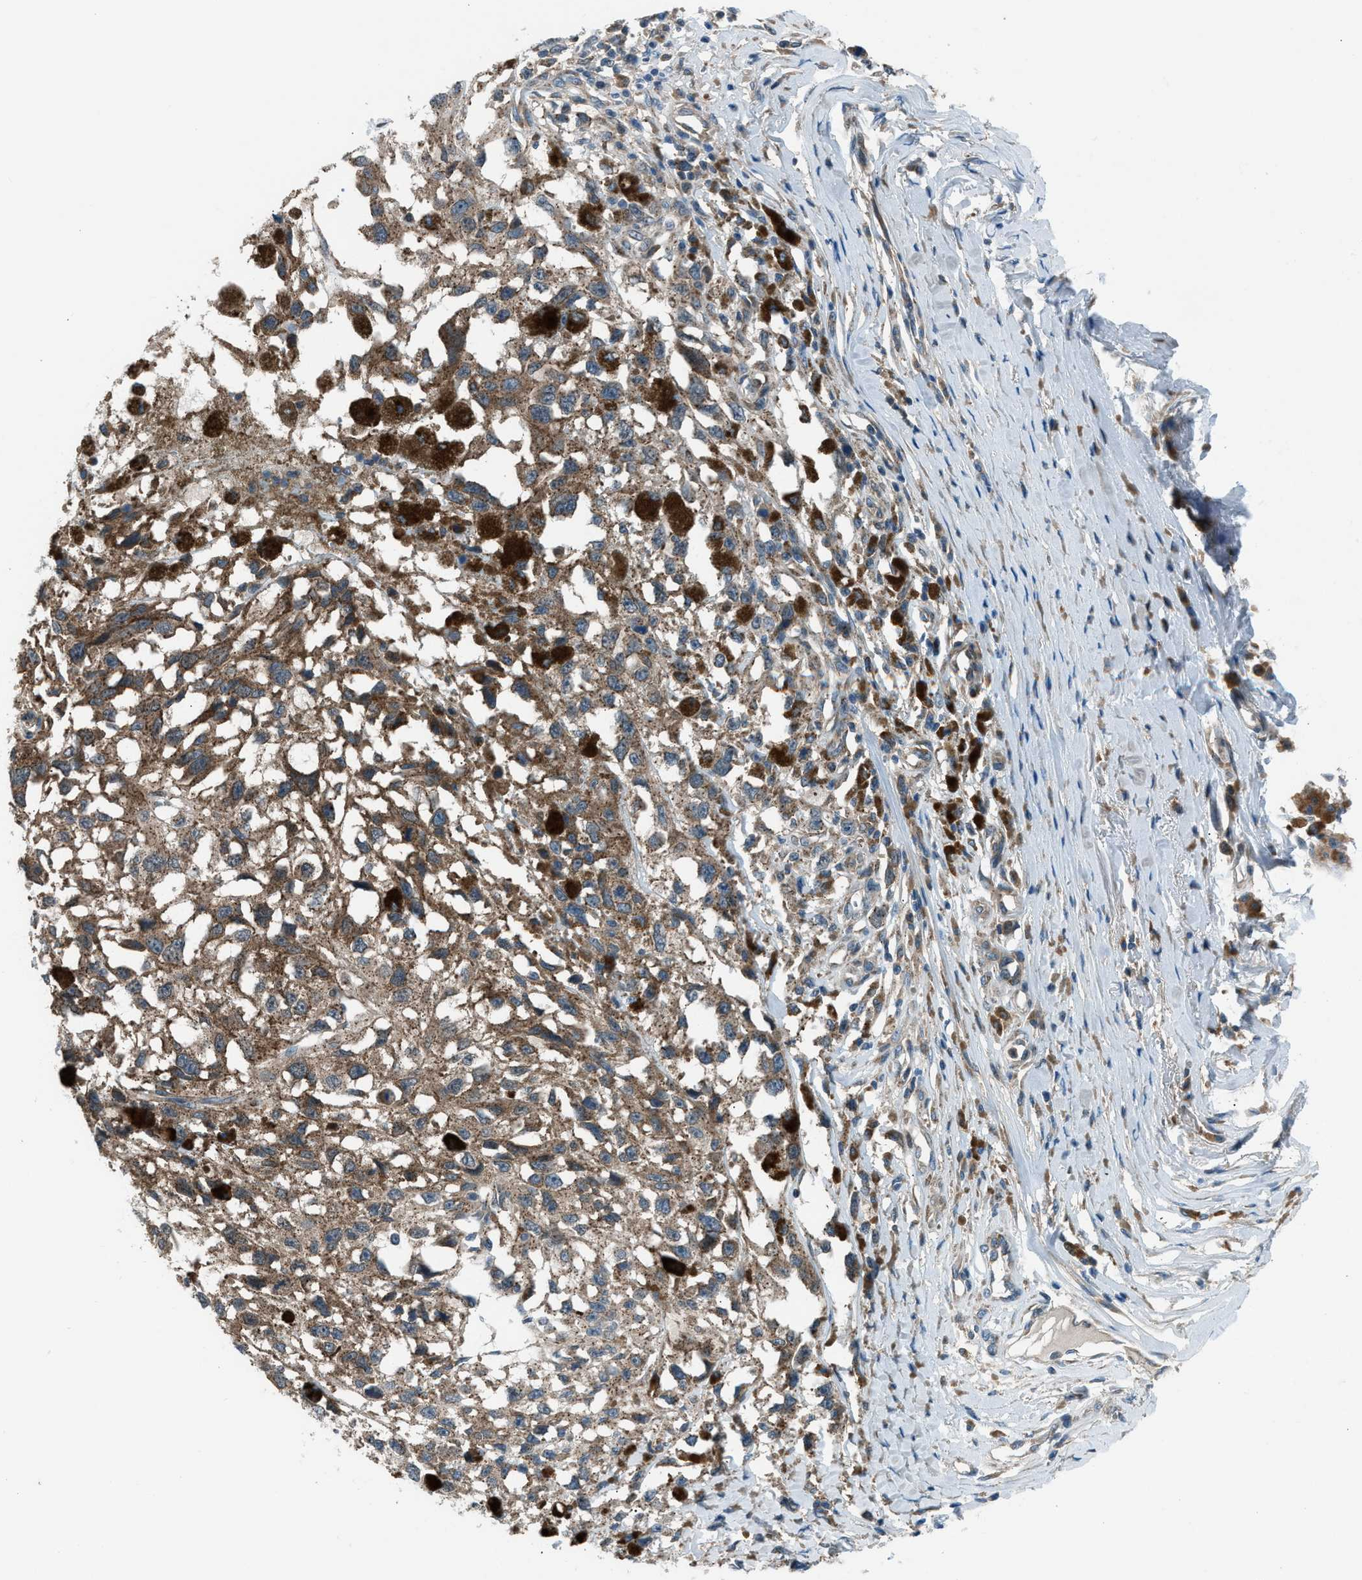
{"staining": {"intensity": "moderate", "quantity": ">75%", "location": "cytoplasmic/membranous"}, "tissue": "melanoma", "cell_type": "Tumor cells", "image_type": "cancer", "snomed": [{"axis": "morphology", "description": "Malignant melanoma, Metastatic site"}, {"axis": "topography", "description": "Lymph node"}], "caption": "Malignant melanoma (metastatic site) was stained to show a protein in brown. There is medium levels of moderate cytoplasmic/membranous staining in about >75% of tumor cells. (Brightfield microscopy of DAB IHC at high magnification).", "gene": "EDARADD", "patient": {"sex": "male", "age": 59}}